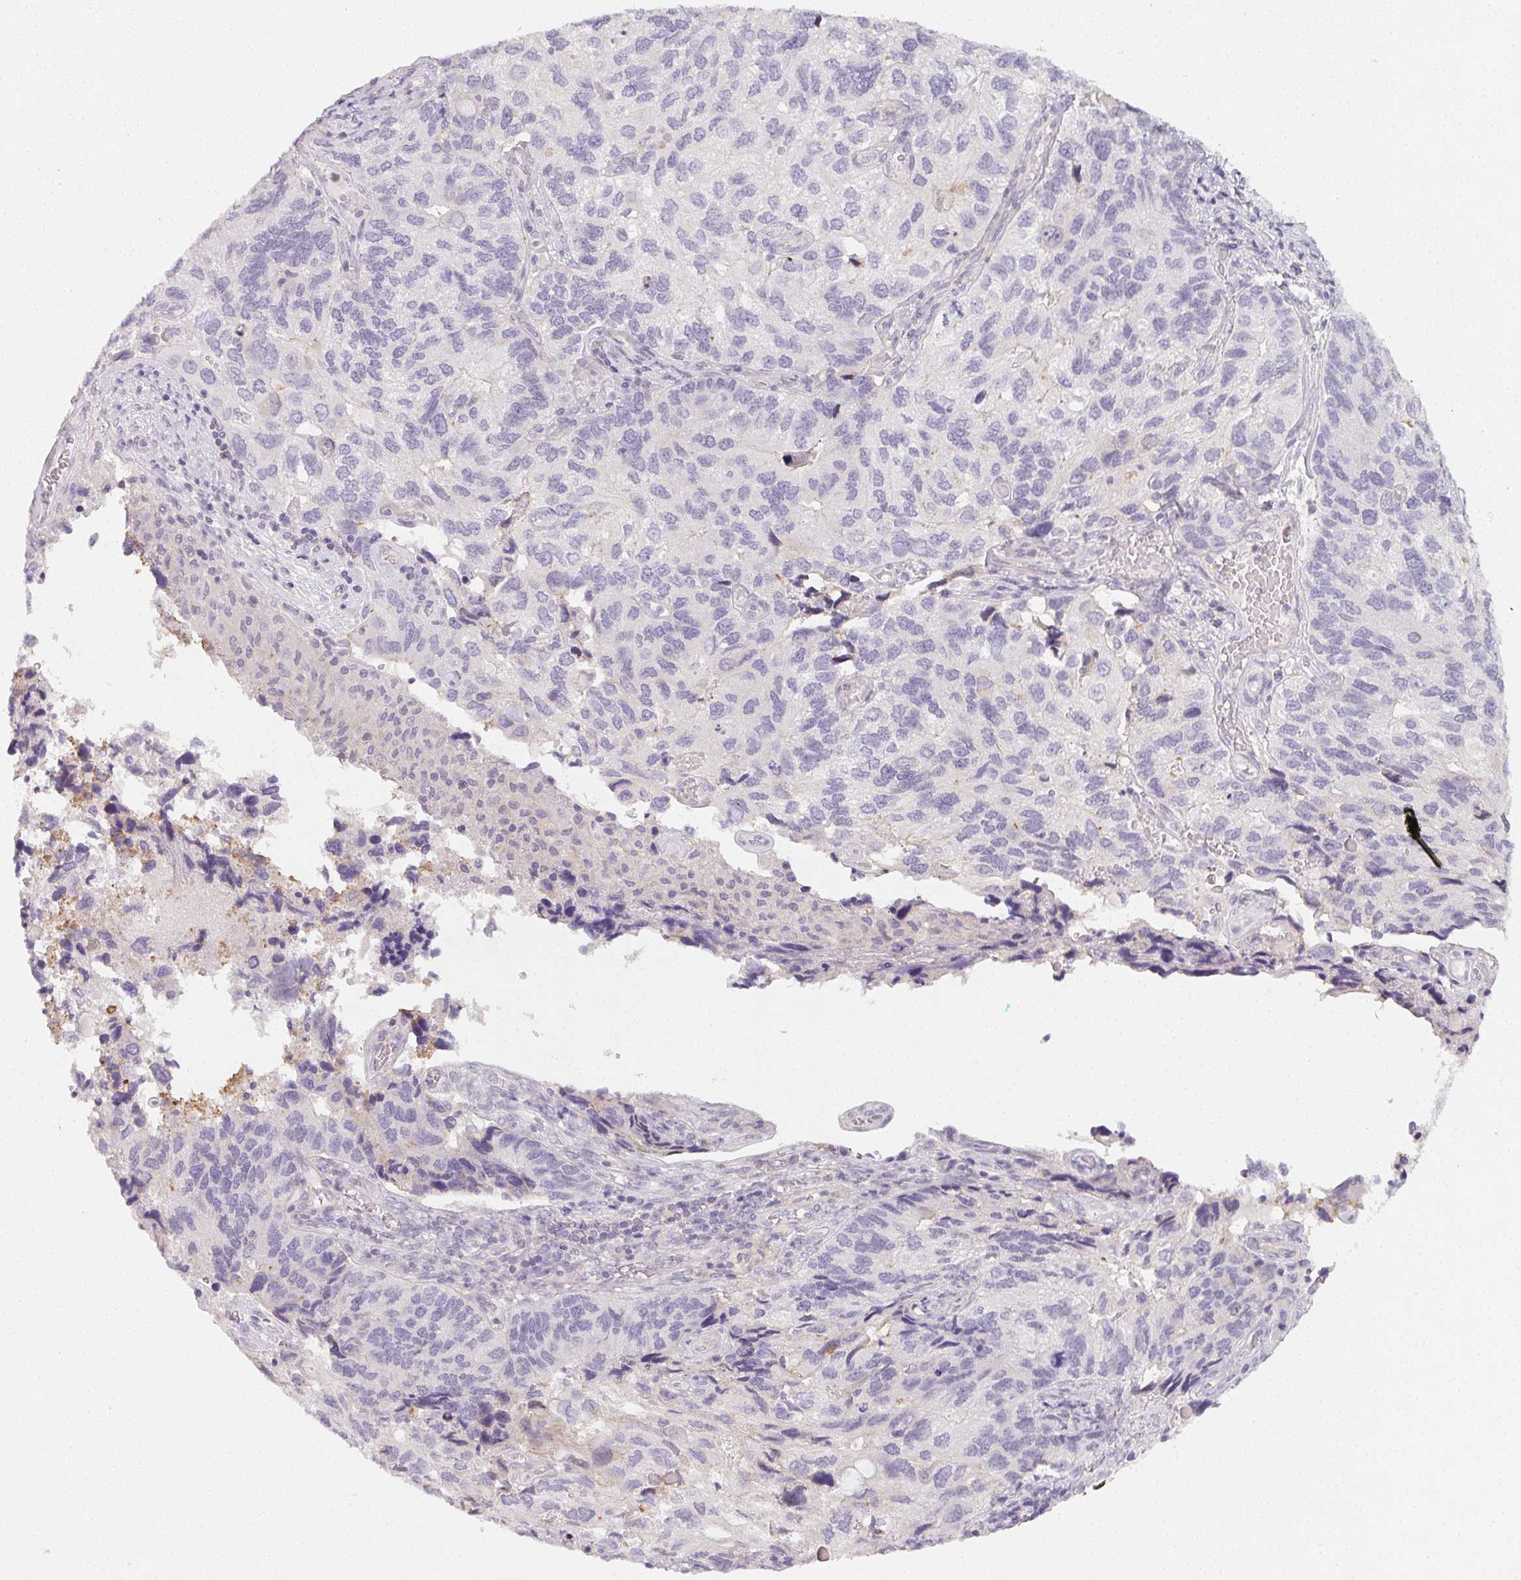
{"staining": {"intensity": "negative", "quantity": "none", "location": "none"}, "tissue": "endometrial cancer", "cell_type": "Tumor cells", "image_type": "cancer", "snomed": [{"axis": "morphology", "description": "Carcinoma, NOS"}, {"axis": "topography", "description": "Uterus"}], "caption": "The photomicrograph shows no staining of tumor cells in endometrial cancer. (Immunohistochemistry, brightfield microscopy, high magnification).", "gene": "LRRC23", "patient": {"sex": "female", "age": 76}}